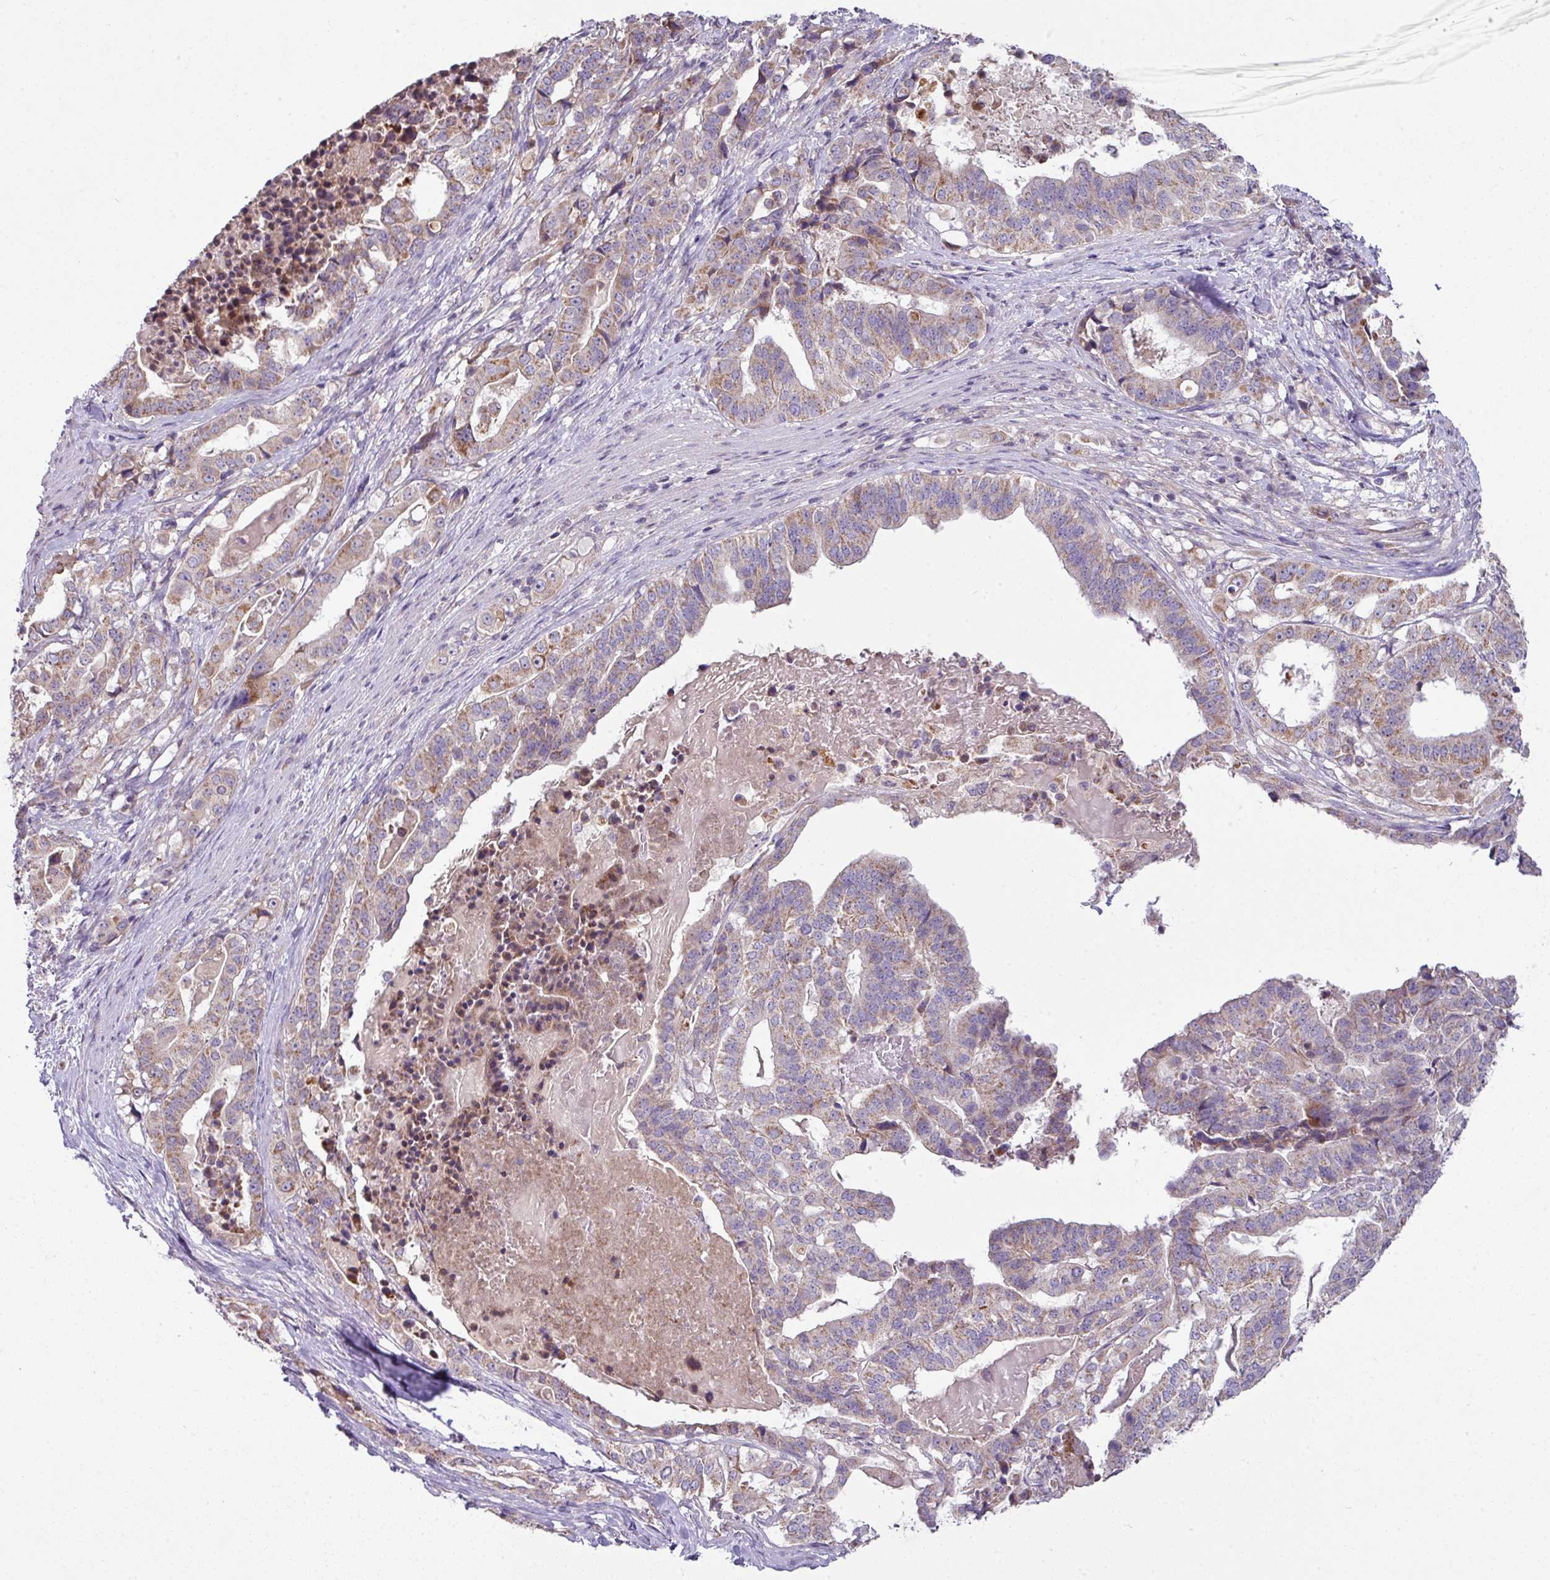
{"staining": {"intensity": "moderate", "quantity": ">75%", "location": "cytoplasmic/membranous"}, "tissue": "stomach cancer", "cell_type": "Tumor cells", "image_type": "cancer", "snomed": [{"axis": "morphology", "description": "Adenocarcinoma, NOS"}, {"axis": "topography", "description": "Stomach"}], "caption": "Stomach adenocarcinoma tissue shows moderate cytoplasmic/membranous expression in about >75% of tumor cells, visualized by immunohistochemistry.", "gene": "LRRC9", "patient": {"sex": "male", "age": 48}}